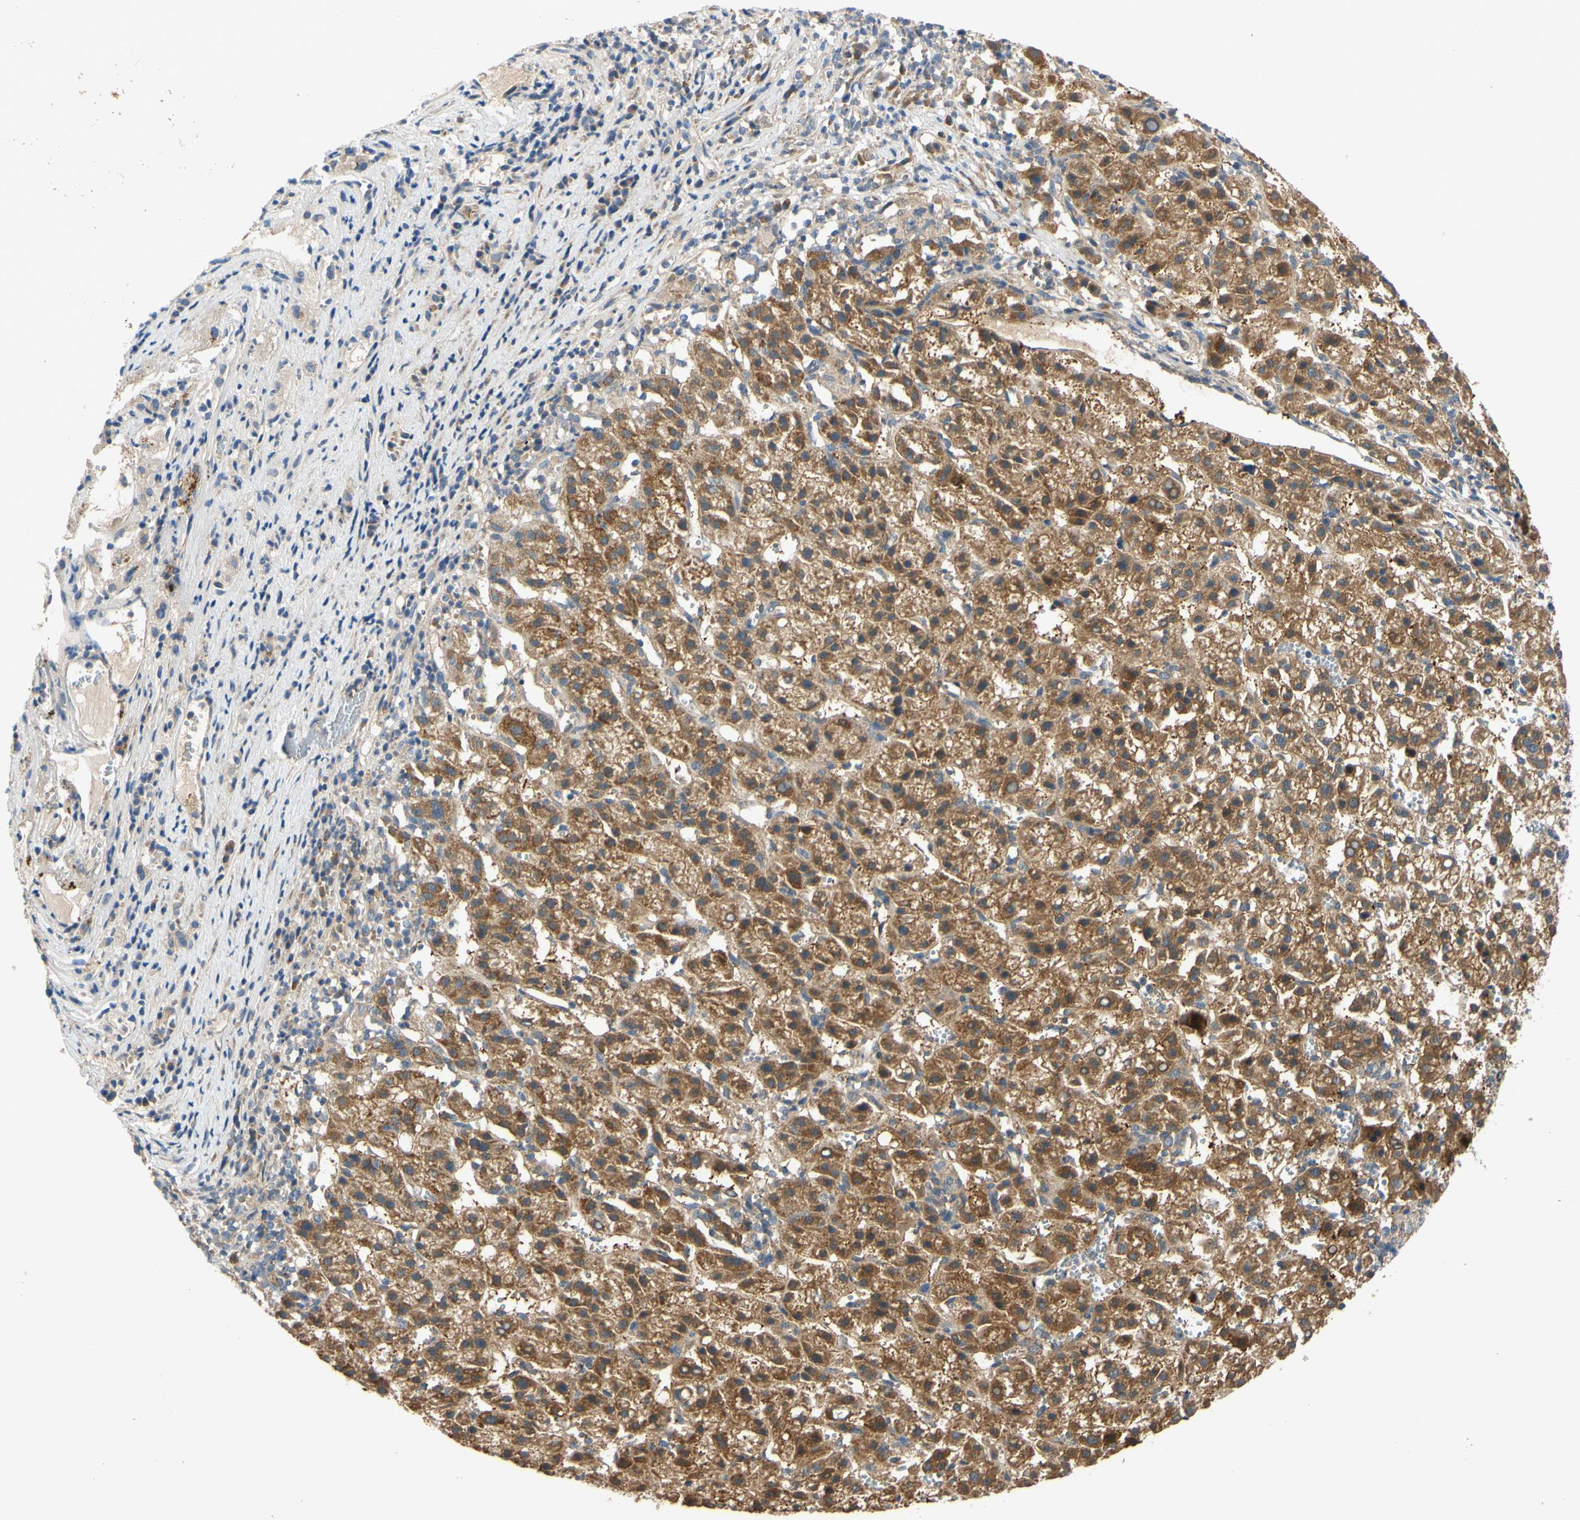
{"staining": {"intensity": "moderate", "quantity": ">75%", "location": "cytoplasmic/membranous"}, "tissue": "liver cancer", "cell_type": "Tumor cells", "image_type": "cancer", "snomed": [{"axis": "morphology", "description": "Carcinoma, Hepatocellular, NOS"}, {"axis": "topography", "description": "Liver"}], "caption": "Protein staining displays moderate cytoplasmic/membranous staining in approximately >75% of tumor cells in liver cancer (hepatocellular carcinoma).", "gene": "MBTPS2", "patient": {"sex": "female", "age": 58}}